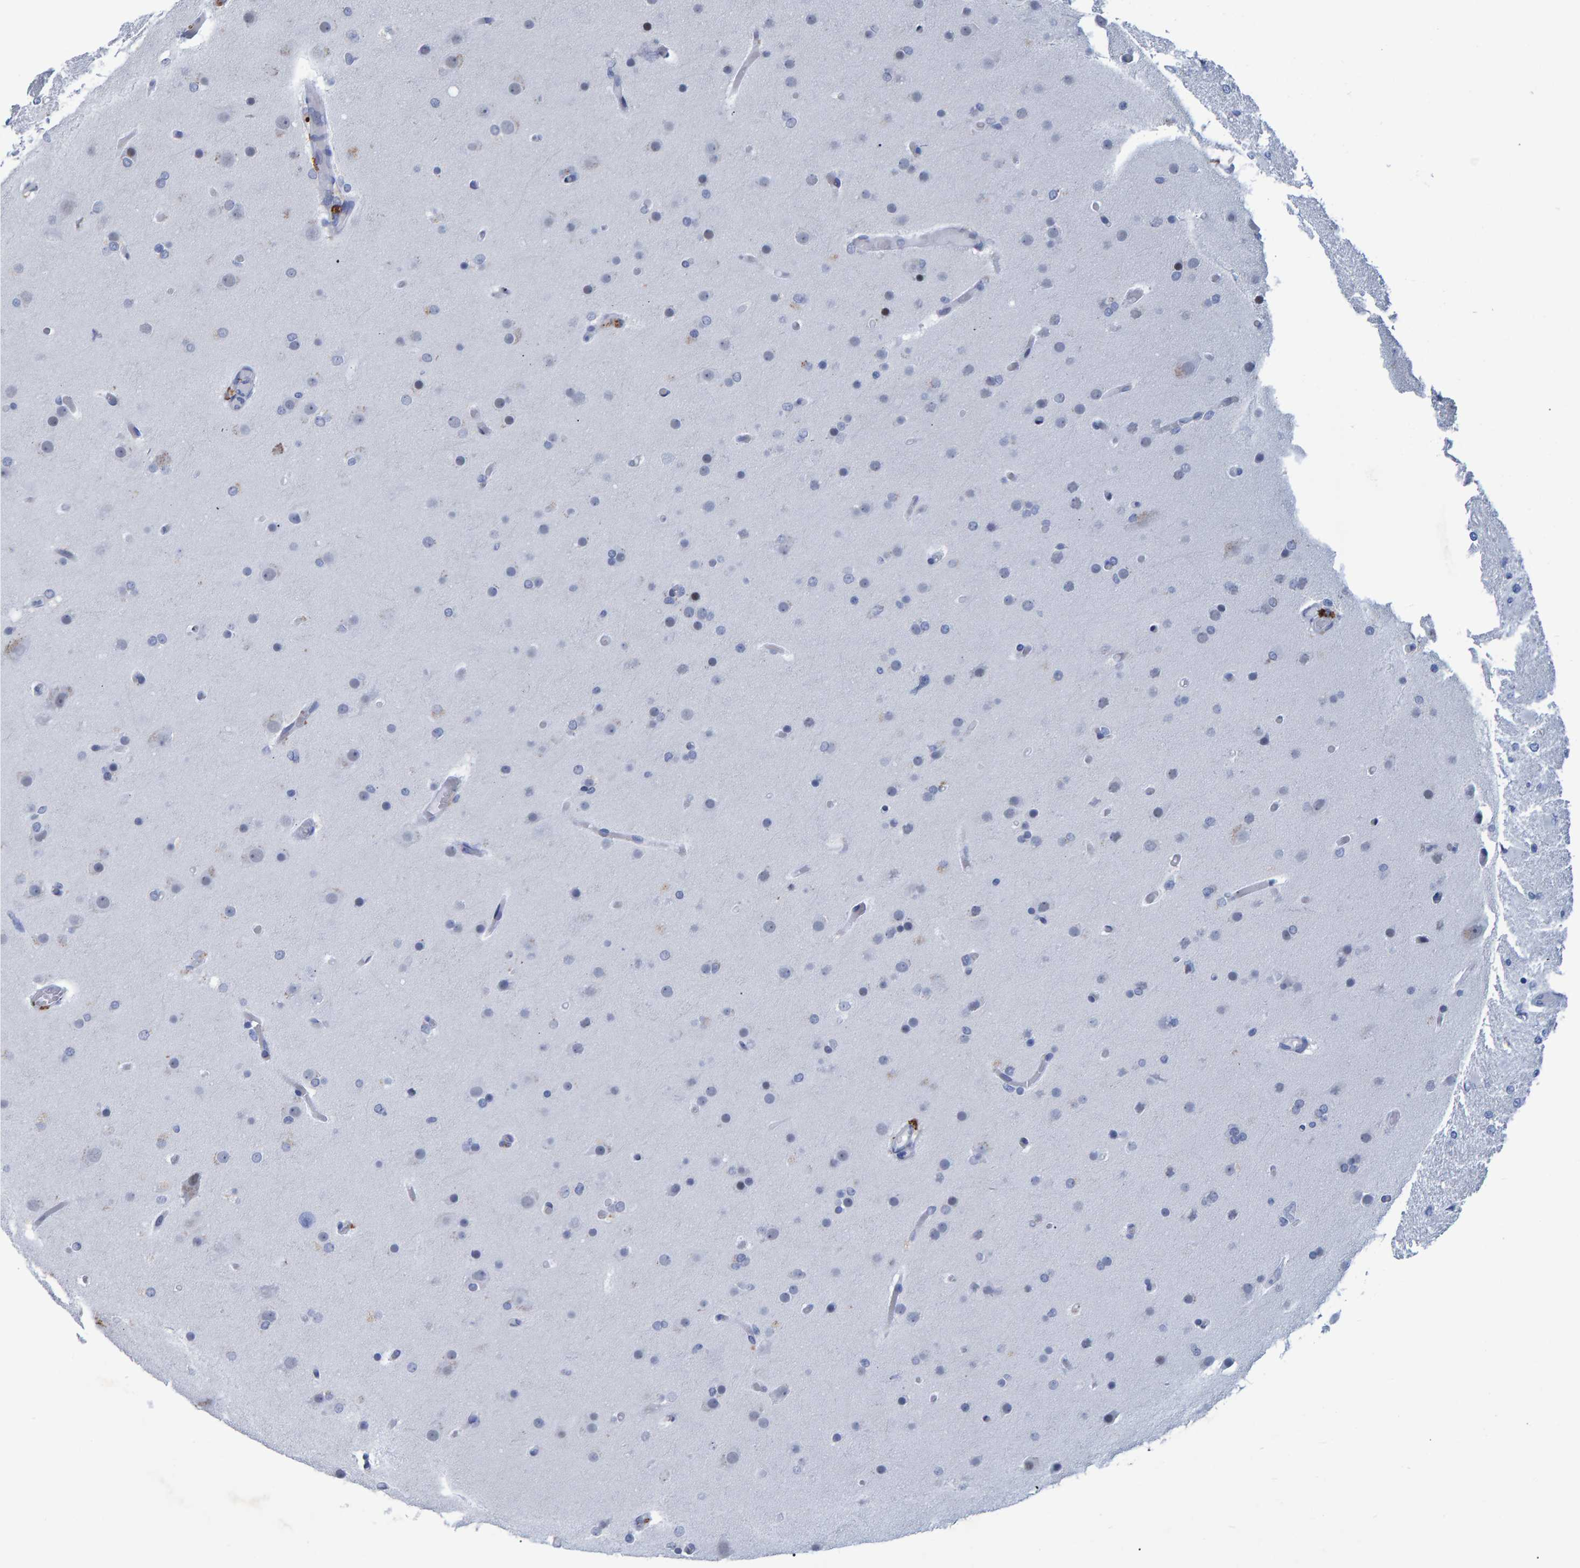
{"staining": {"intensity": "negative", "quantity": "none", "location": "none"}, "tissue": "glioma", "cell_type": "Tumor cells", "image_type": "cancer", "snomed": [{"axis": "morphology", "description": "Glioma, malignant, High grade"}, {"axis": "topography", "description": "Cerebral cortex"}], "caption": "DAB immunohistochemical staining of glioma displays no significant expression in tumor cells.", "gene": "PROCA1", "patient": {"sex": "female", "age": 36}}